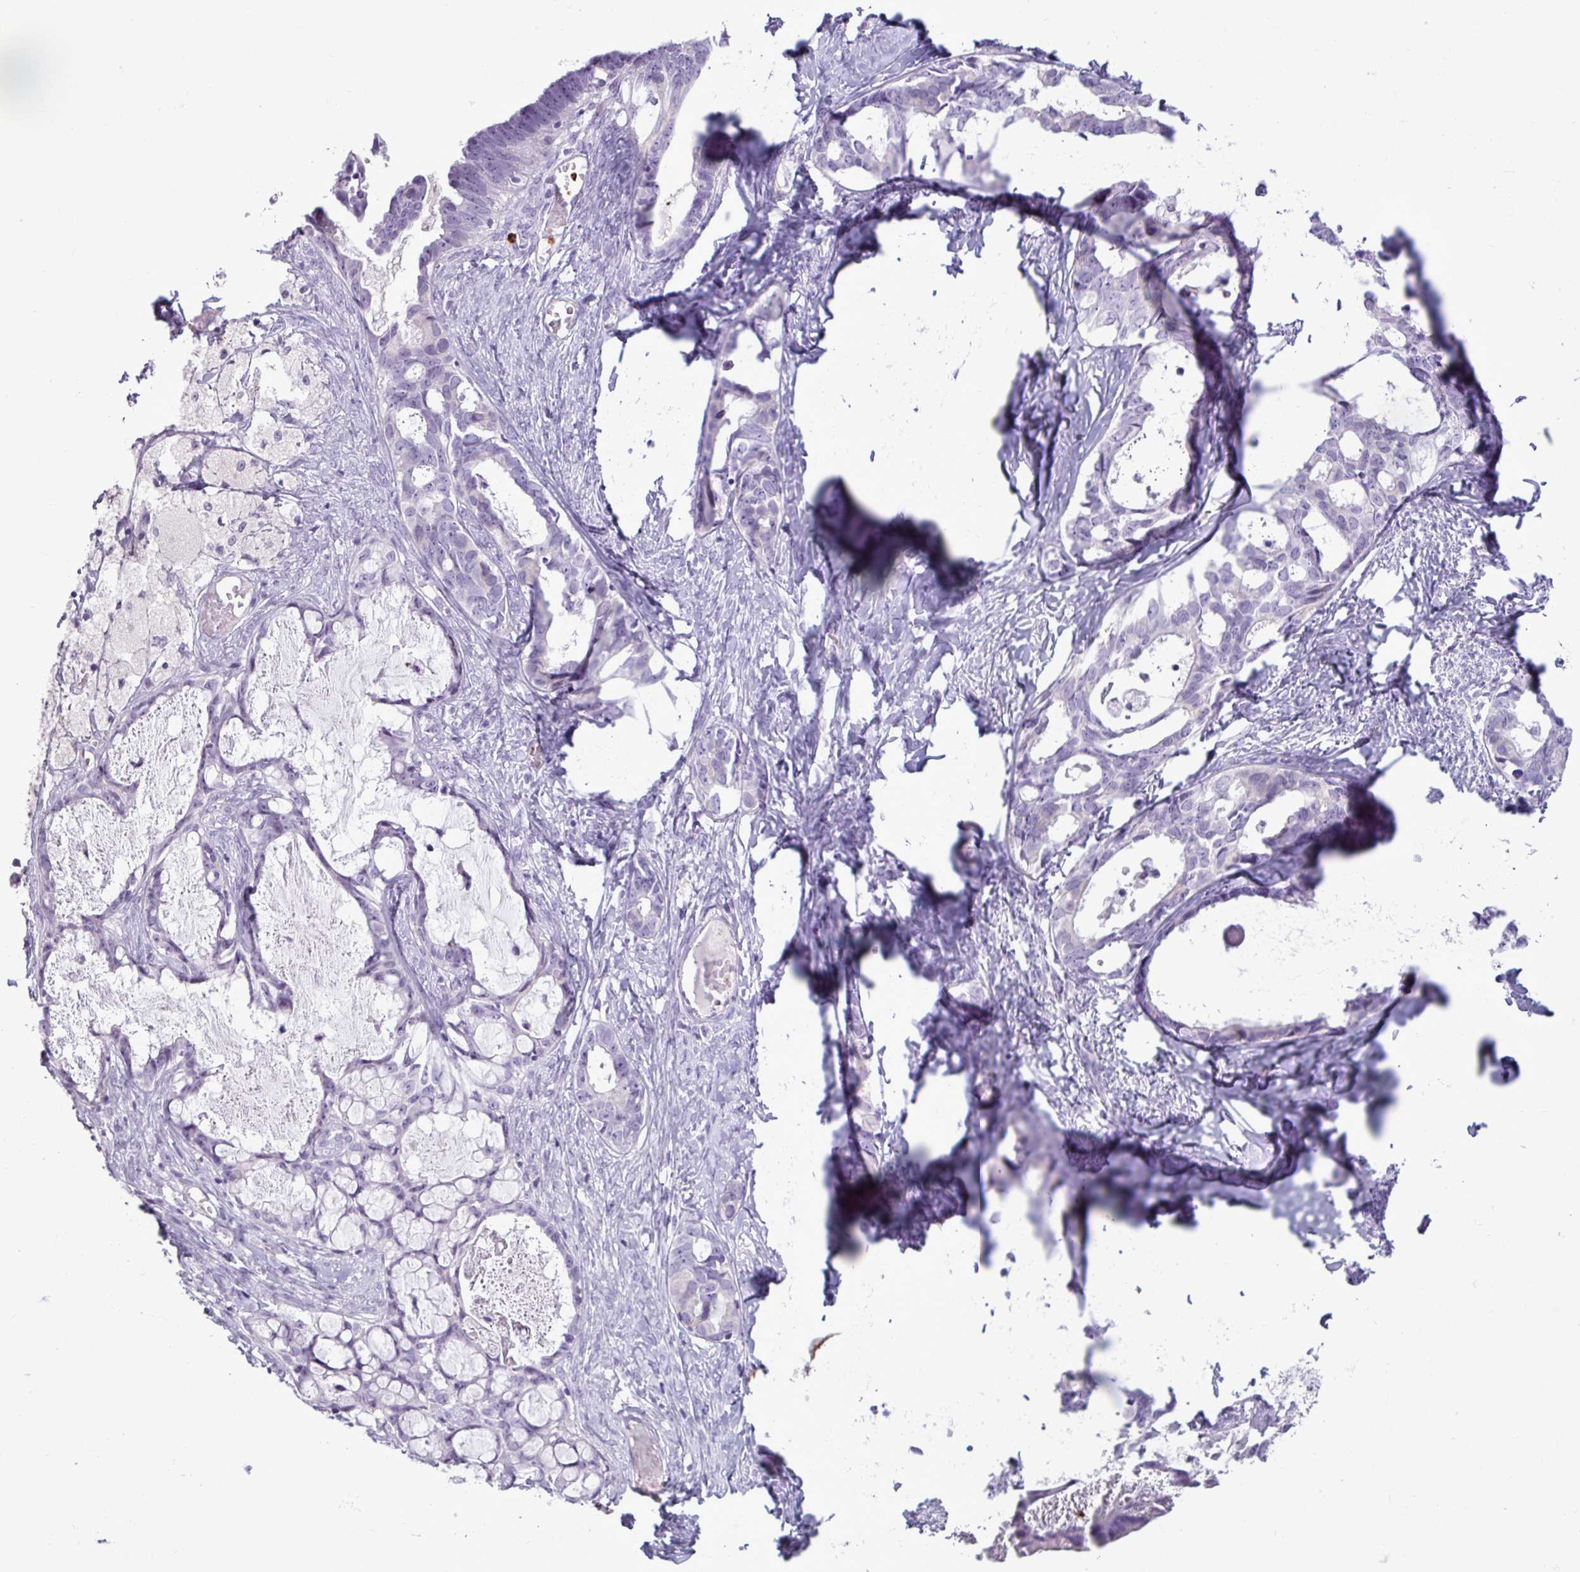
{"staining": {"intensity": "negative", "quantity": "none", "location": "none"}, "tissue": "ovarian cancer", "cell_type": "Tumor cells", "image_type": "cancer", "snomed": [{"axis": "morphology", "description": "Cystadenocarcinoma, serous, NOS"}, {"axis": "topography", "description": "Ovary"}], "caption": "Protein analysis of serous cystadenocarcinoma (ovarian) reveals no significant expression in tumor cells. (Stains: DAB (3,3'-diaminobenzidine) IHC with hematoxylin counter stain, Microscopy: brightfield microscopy at high magnification).", "gene": "TMEM178A", "patient": {"sex": "female", "age": 69}}